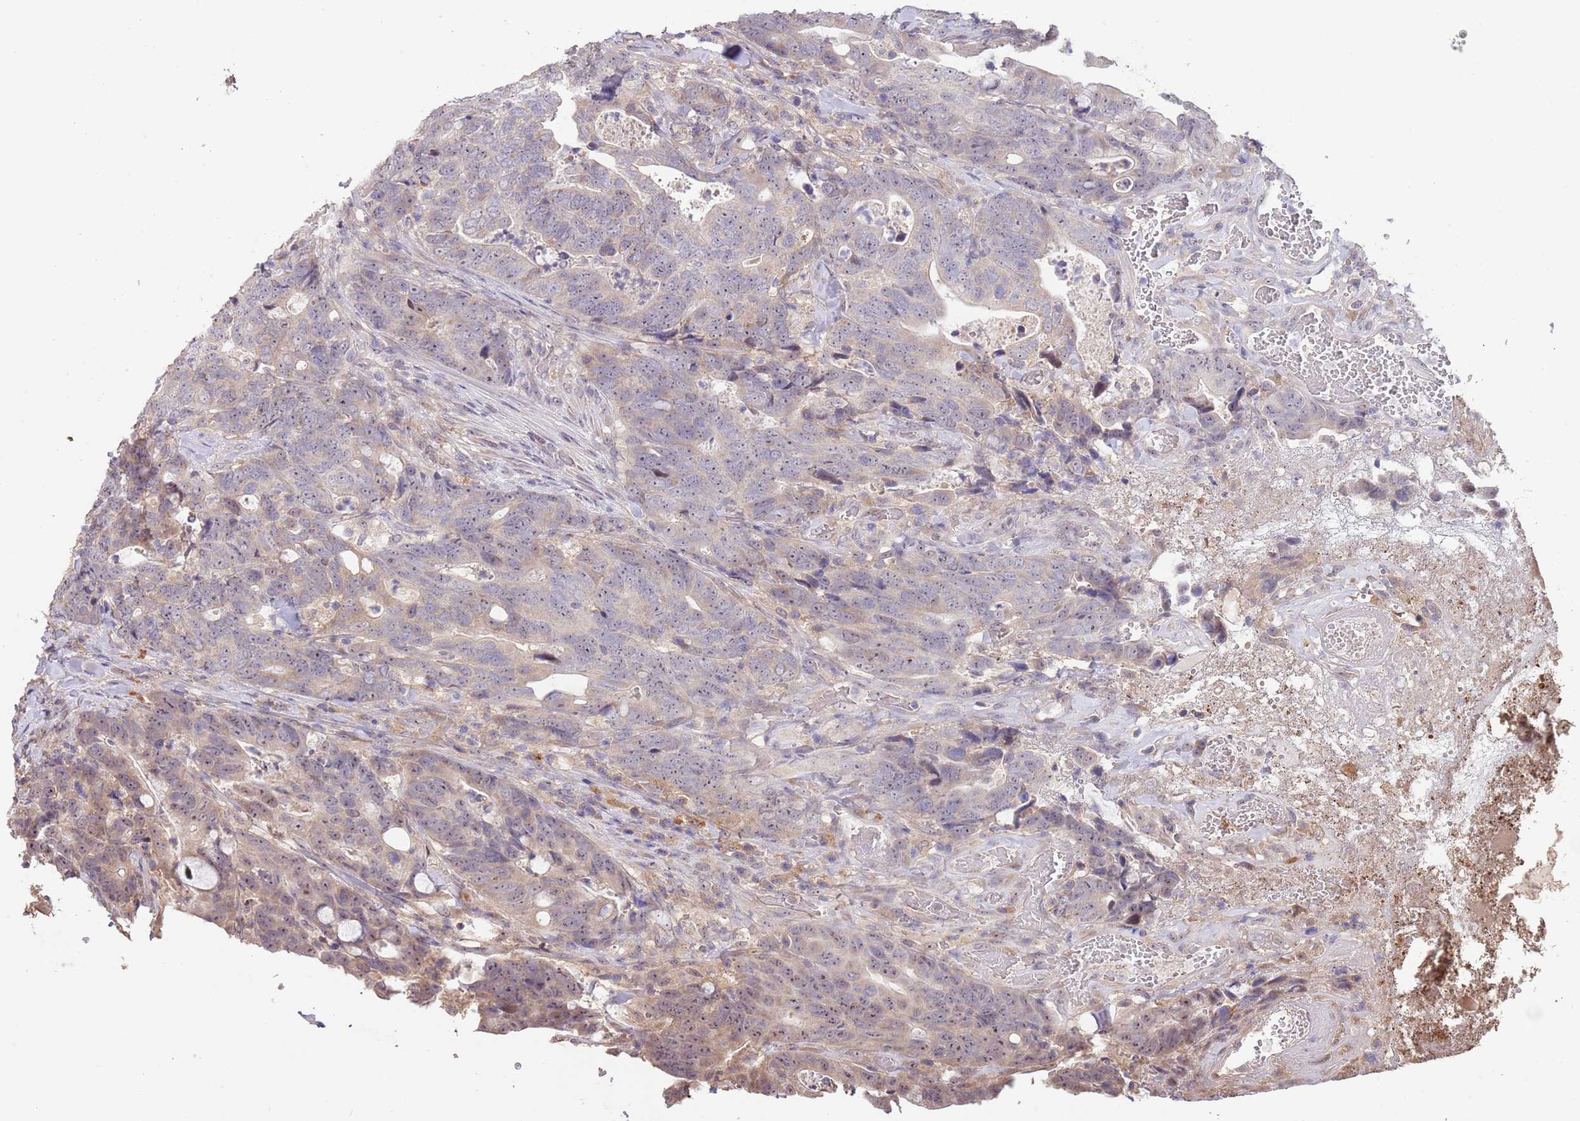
{"staining": {"intensity": "weak", "quantity": "<25%", "location": "cytoplasmic/membranous,nuclear"}, "tissue": "colorectal cancer", "cell_type": "Tumor cells", "image_type": "cancer", "snomed": [{"axis": "morphology", "description": "Adenocarcinoma, NOS"}, {"axis": "topography", "description": "Colon"}], "caption": "Tumor cells are negative for protein expression in human colorectal cancer (adenocarcinoma). The staining is performed using DAB (3,3'-diaminobenzidine) brown chromogen with nuclei counter-stained in using hematoxylin.", "gene": "TMEM64", "patient": {"sex": "female", "age": 82}}